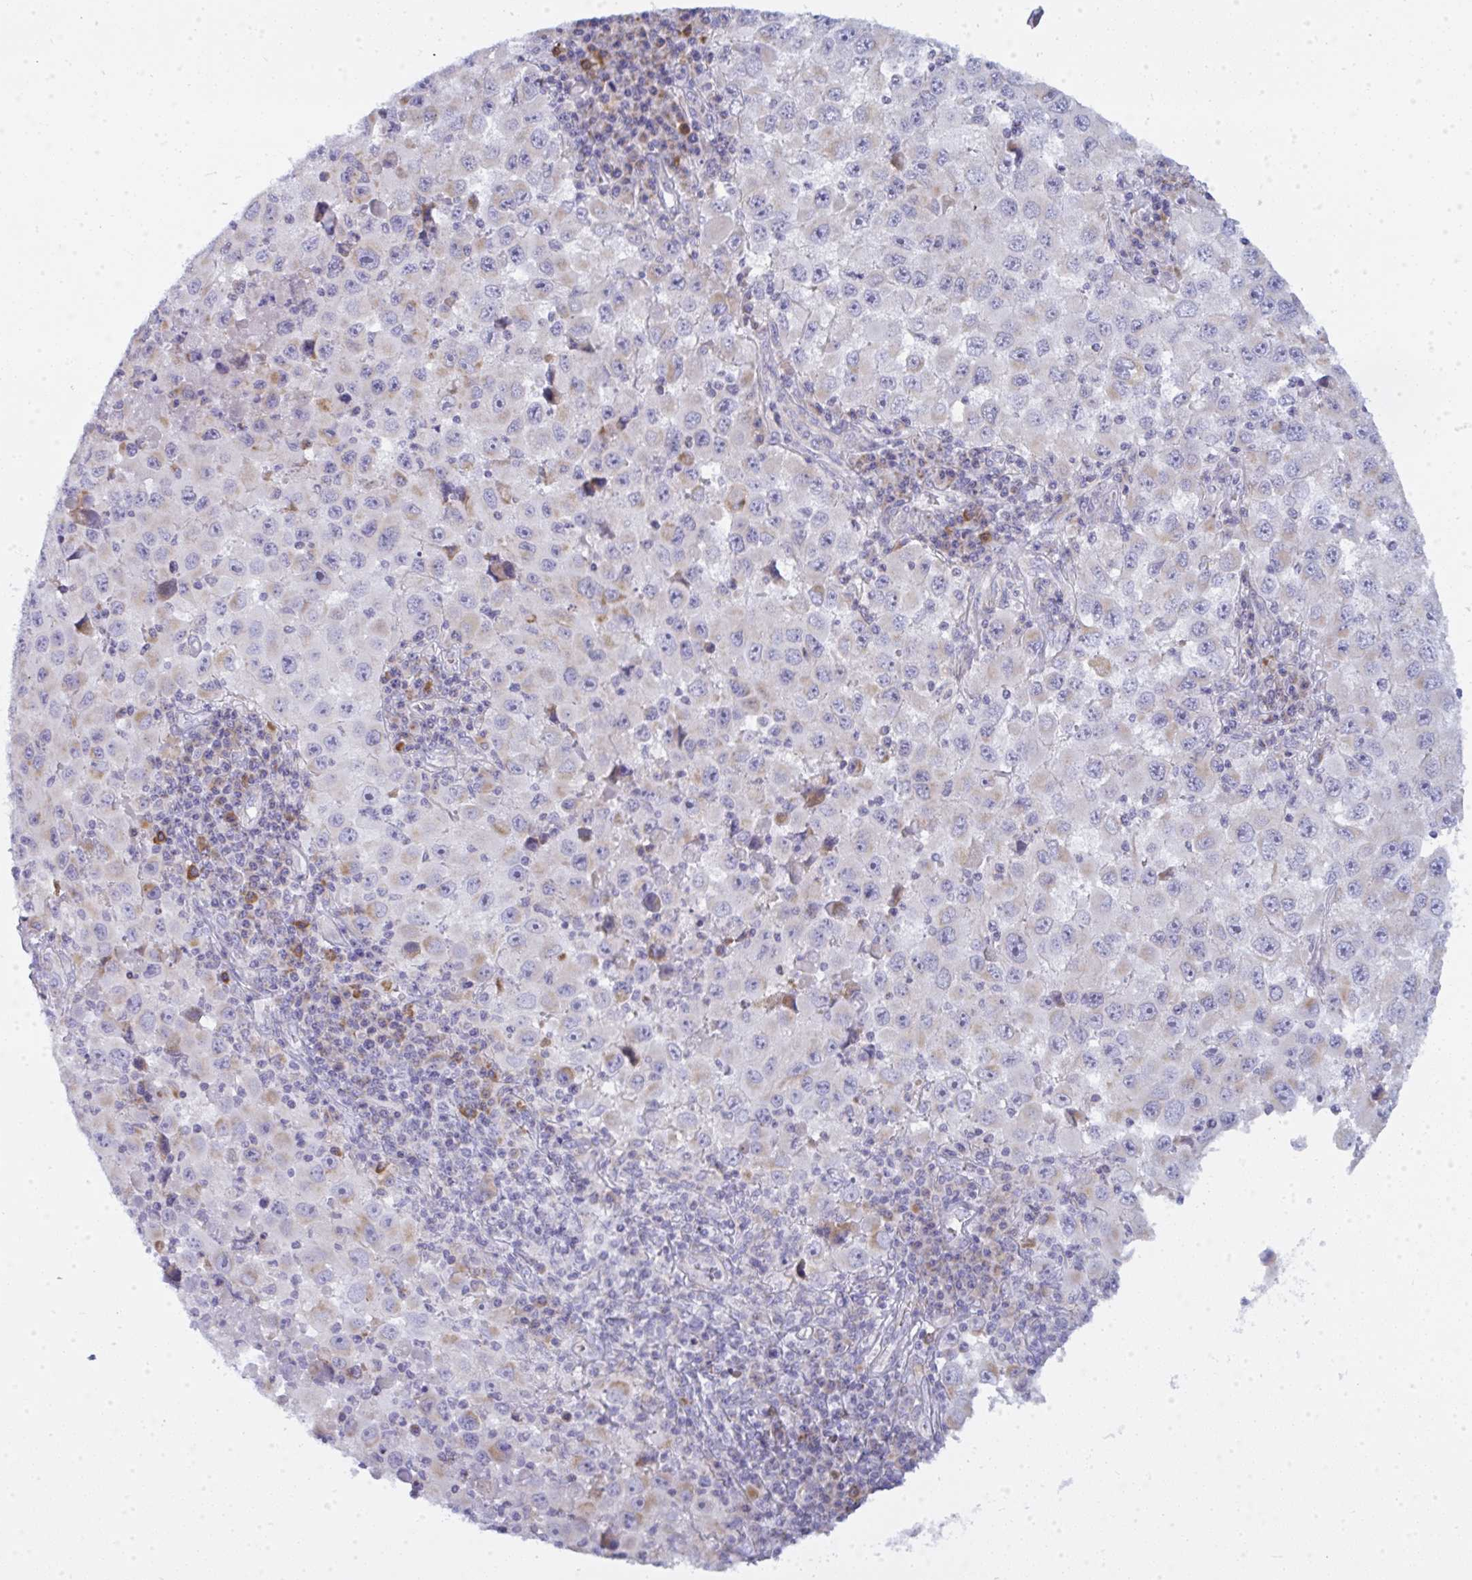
{"staining": {"intensity": "negative", "quantity": "none", "location": "none"}, "tissue": "melanoma", "cell_type": "Tumor cells", "image_type": "cancer", "snomed": [{"axis": "morphology", "description": "Malignant melanoma, Metastatic site"}, {"axis": "topography", "description": "Lymph node"}], "caption": "A photomicrograph of human malignant melanoma (metastatic site) is negative for staining in tumor cells.", "gene": "ATG9A", "patient": {"sex": "female", "age": 67}}